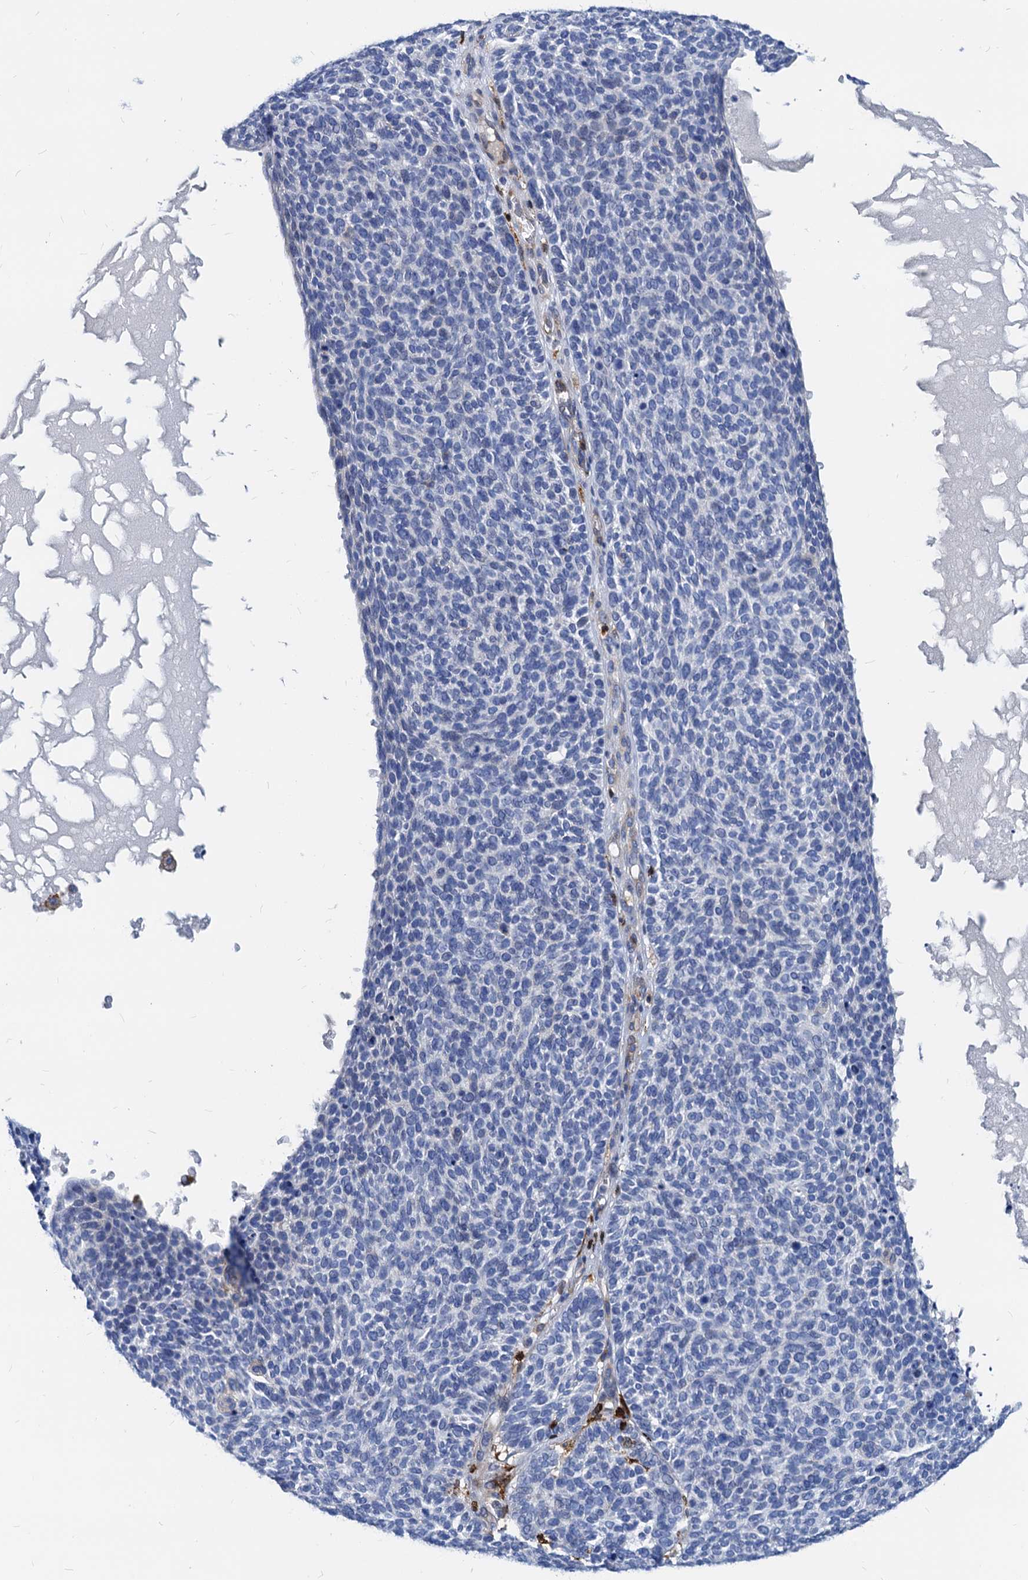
{"staining": {"intensity": "negative", "quantity": "none", "location": "none"}, "tissue": "skin cancer", "cell_type": "Tumor cells", "image_type": "cancer", "snomed": [{"axis": "morphology", "description": "Squamous cell carcinoma, NOS"}, {"axis": "topography", "description": "Skin"}], "caption": "An immunohistochemistry photomicrograph of skin cancer (squamous cell carcinoma) is shown. There is no staining in tumor cells of skin cancer (squamous cell carcinoma). (DAB (3,3'-diaminobenzidine) IHC, high magnification).", "gene": "LCP2", "patient": {"sex": "female", "age": 90}}